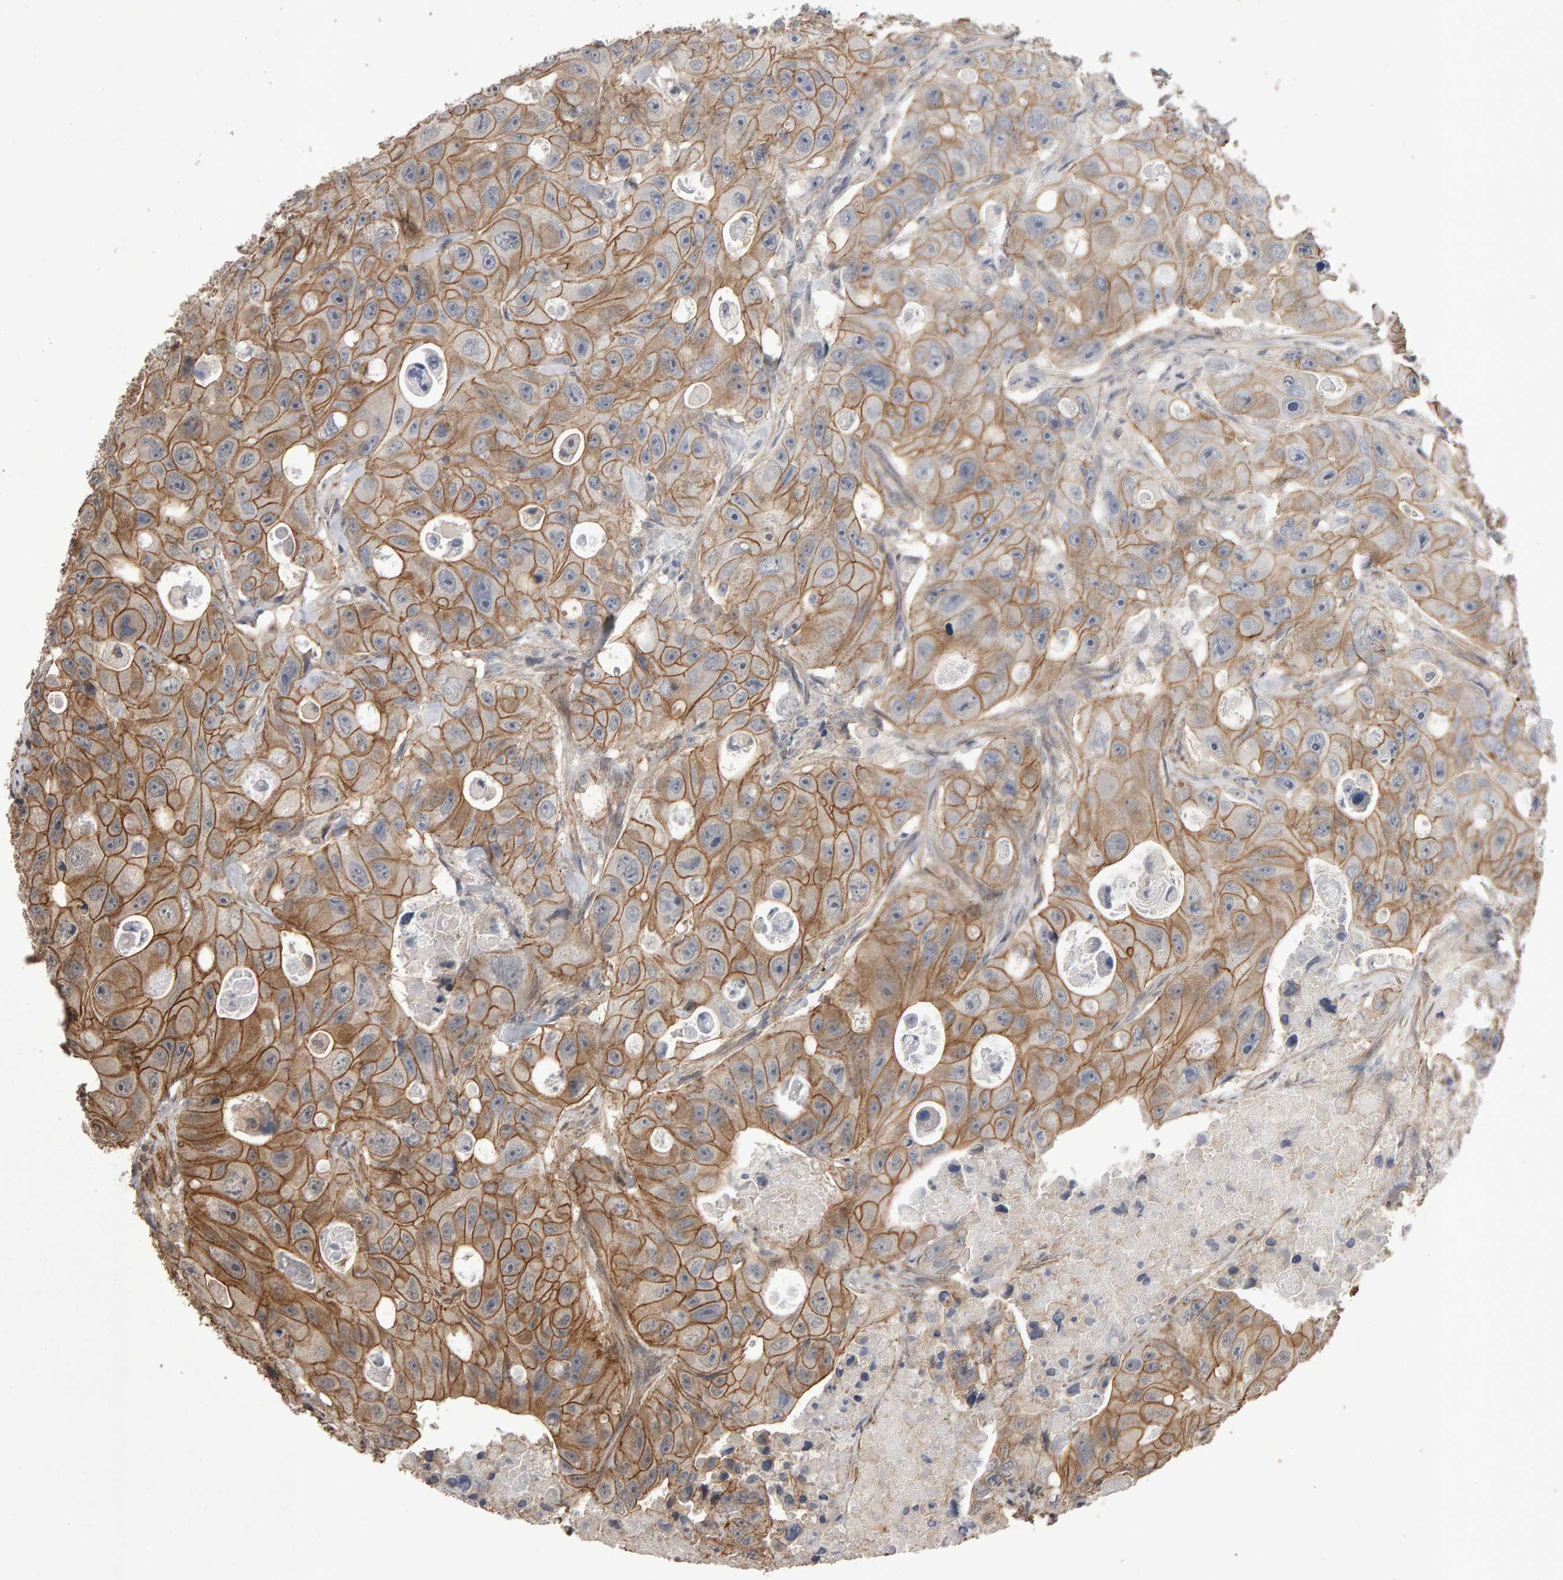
{"staining": {"intensity": "strong", "quantity": ">75%", "location": "cytoplasmic/membranous"}, "tissue": "colorectal cancer", "cell_type": "Tumor cells", "image_type": "cancer", "snomed": [{"axis": "morphology", "description": "Adenocarcinoma, NOS"}, {"axis": "topography", "description": "Colon"}], "caption": "Immunohistochemistry (IHC) staining of colorectal cancer, which reveals high levels of strong cytoplasmic/membranous positivity in about >75% of tumor cells indicating strong cytoplasmic/membranous protein positivity. The staining was performed using DAB (brown) for protein detection and nuclei were counterstained in hematoxylin (blue).", "gene": "SCRIB", "patient": {"sex": "female", "age": 46}}